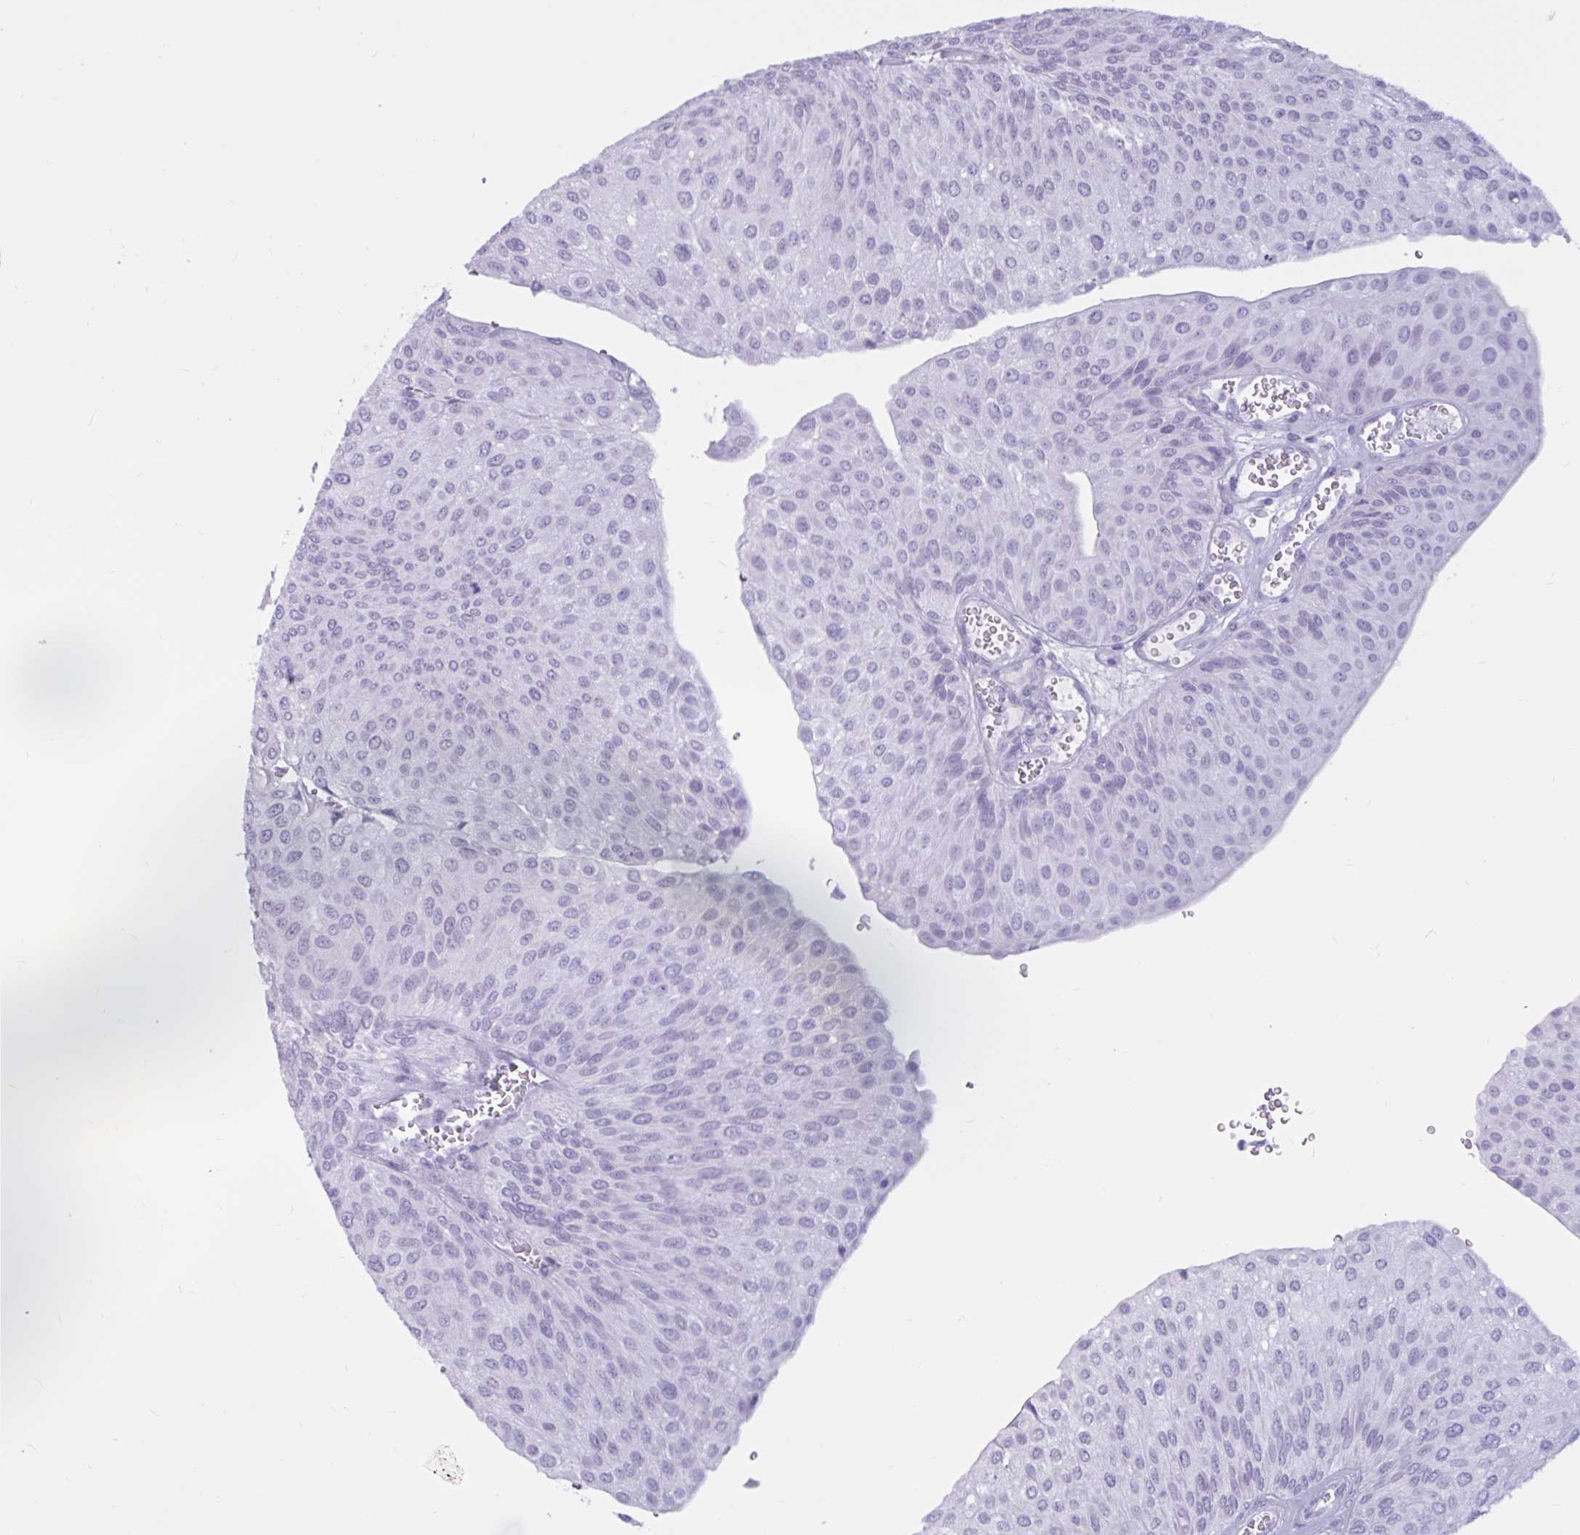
{"staining": {"intensity": "negative", "quantity": "none", "location": "none"}, "tissue": "urothelial cancer", "cell_type": "Tumor cells", "image_type": "cancer", "snomed": [{"axis": "morphology", "description": "Urothelial carcinoma, NOS"}, {"axis": "topography", "description": "Urinary bladder"}], "caption": "This is an immunohistochemistry (IHC) micrograph of human urothelial cancer. There is no positivity in tumor cells.", "gene": "BBS10", "patient": {"sex": "male", "age": 67}}